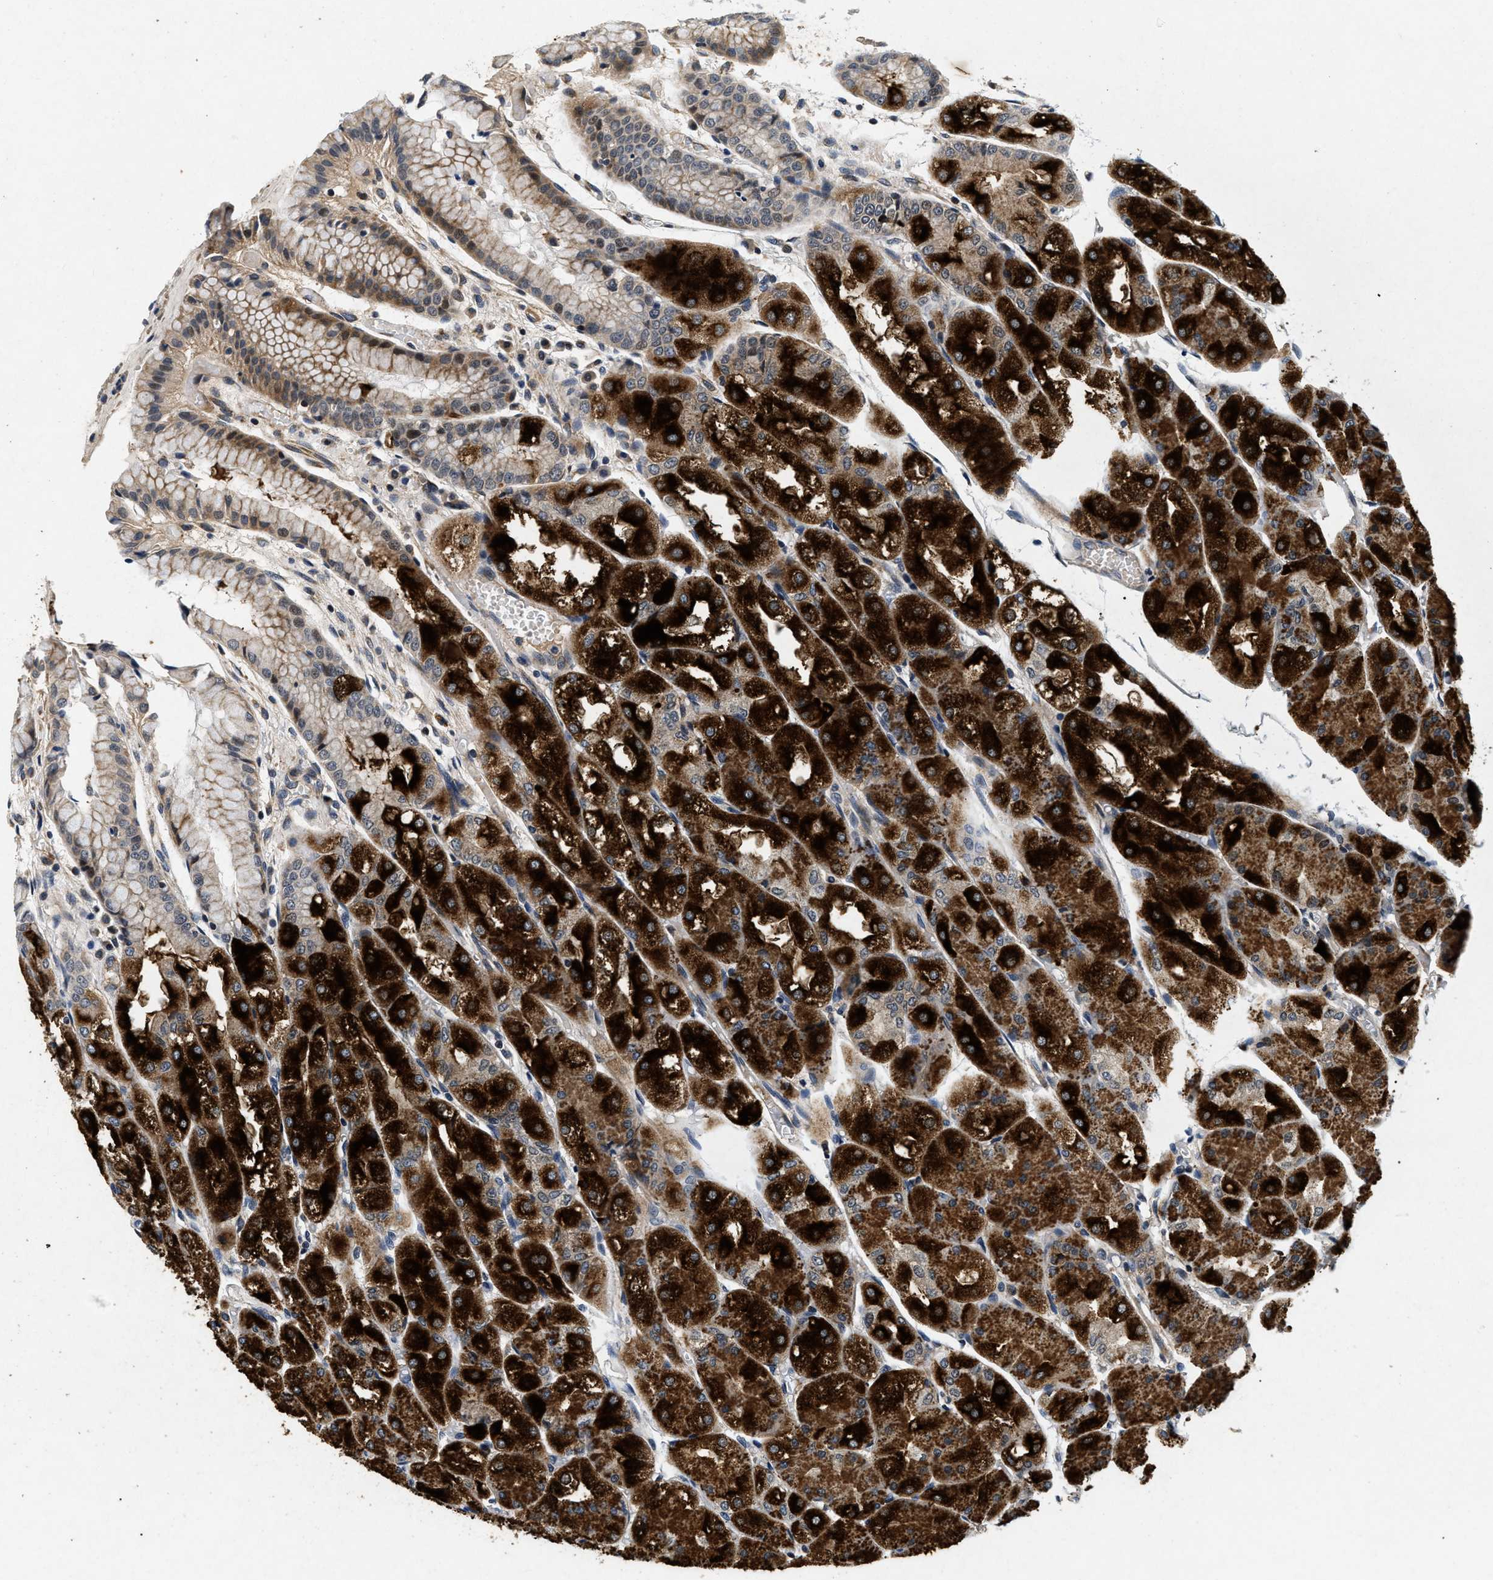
{"staining": {"intensity": "strong", "quantity": "25%-75%", "location": "cytoplasmic/membranous"}, "tissue": "stomach", "cell_type": "Glandular cells", "image_type": "normal", "snomed": [{"axis": "morphology", "description": "Normal tissue, NOS"}, {"axis": "topography", "description": "Stomach, upper"}], "caption": "A brown stain labels strong cytoplasmic/membranous expression of a protein in glandular cells of benign stomach. (Brightfield microscopy of DAB IHC at high magnification).", "gene": "PDP1", "patient": {"sex": "male", "age": 72}}